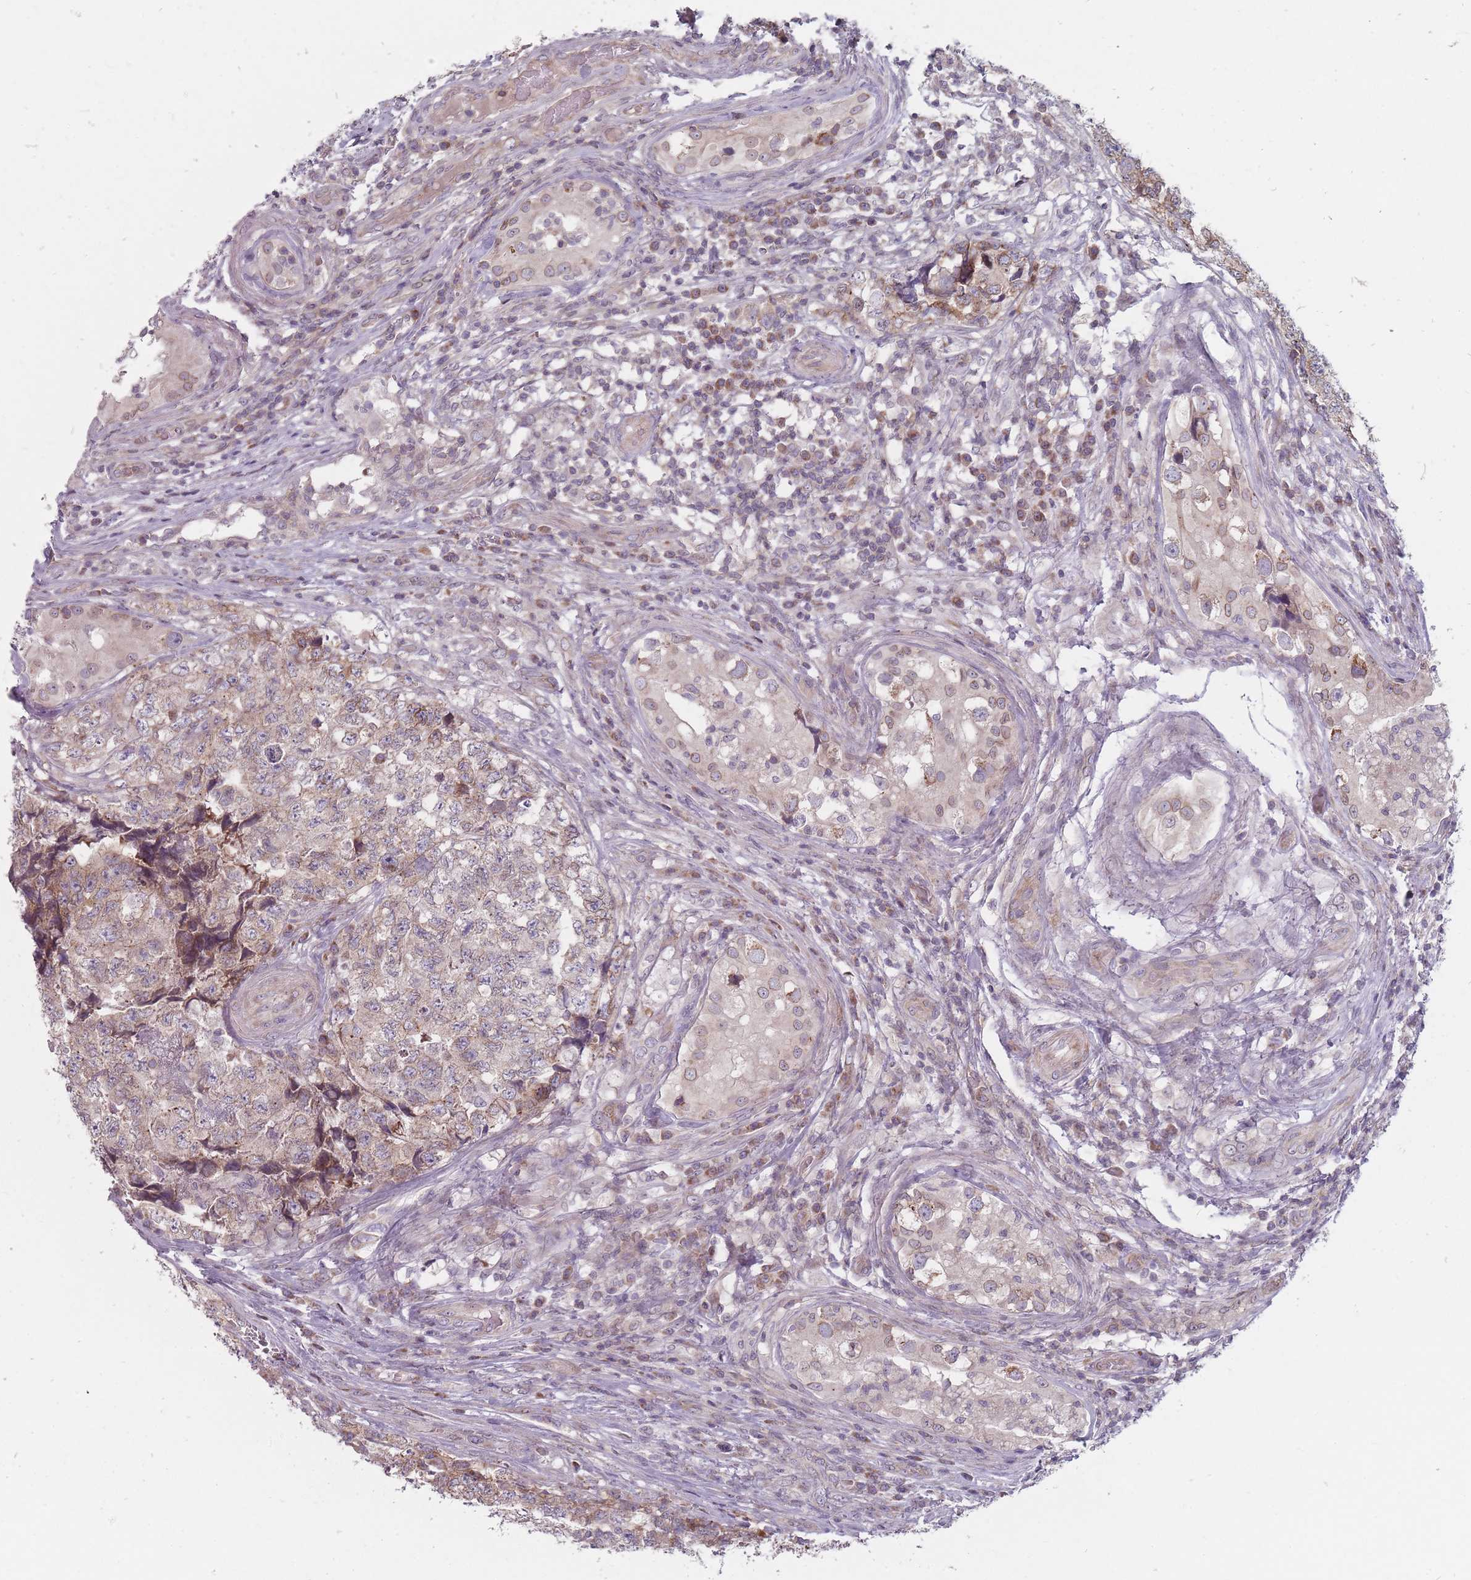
{"staining": {"intensity": "weak", "quantity": ">75%", "location": "cytoplasmic/membranous"}, "tissue": "testis cancer", "cell_type": "Tumor cells", "image_type": "cancer", "snomed": [{"axis": "morphology", "description": "Carcinoma, Embryonal, NOS"}, {"axis": "topography", "description": "Testis"}], "caption": "This image displays immunohistochemistry (IHC) staining of testis cancer, with low weak cytoplasmic/membranous staining in about >75% of tumor cells.", "gene": "PCDH12", "patient": {"sex": "male", "age": 31}}